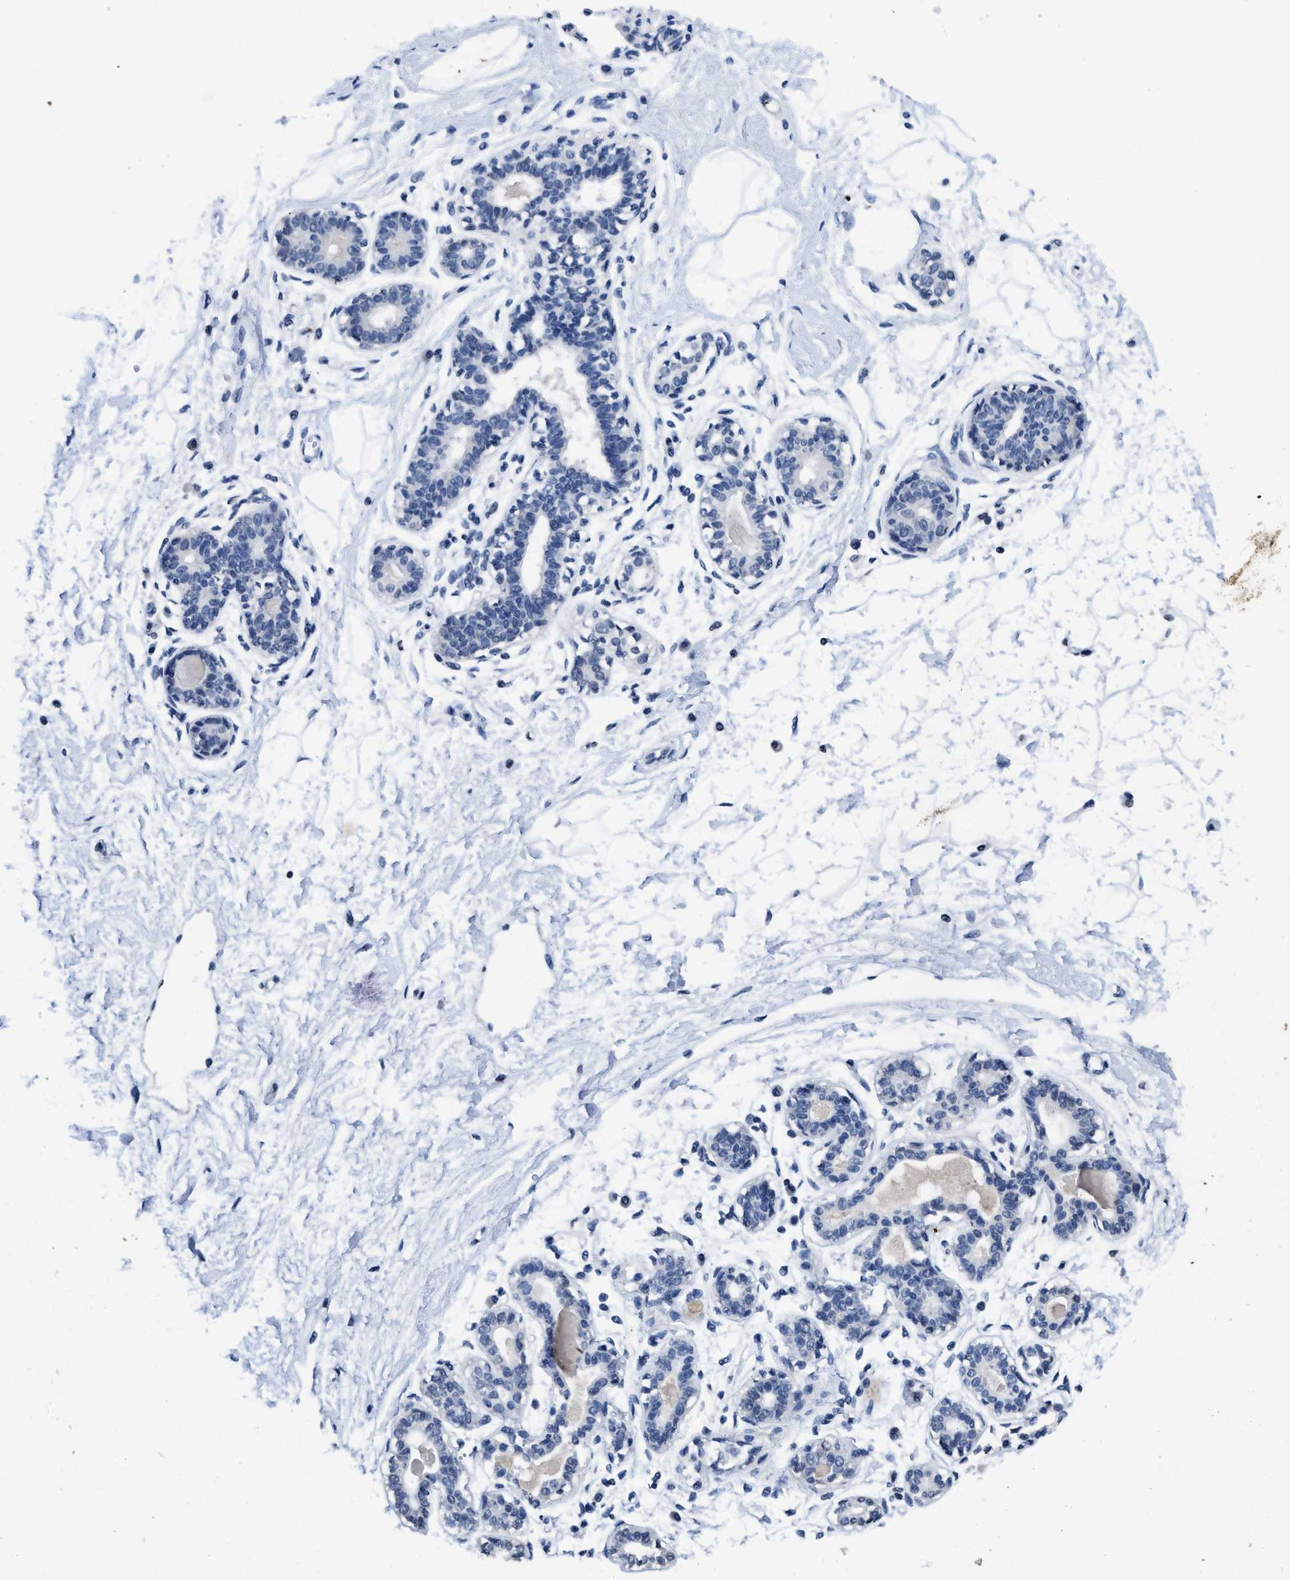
{"staining": {"intensity": "negative", "quantity": "none", "location": "none"}, "tissue": "breast", "cell_type": "Adipocytes", "image_type": "normal", "snomed": [{"axis": "morphology", "description": "Normal tissue, NOS"}, {"axis": "topography", "description": "Breast"}], "caption": "IHC micrograph of benign breast: breast stained with DAB (3,3'-diaminobenzidine) shows no significant protein positivity in adipocytes.", "gene": "ITGA2B", "patient": {"sex": "female", "age": 45}}